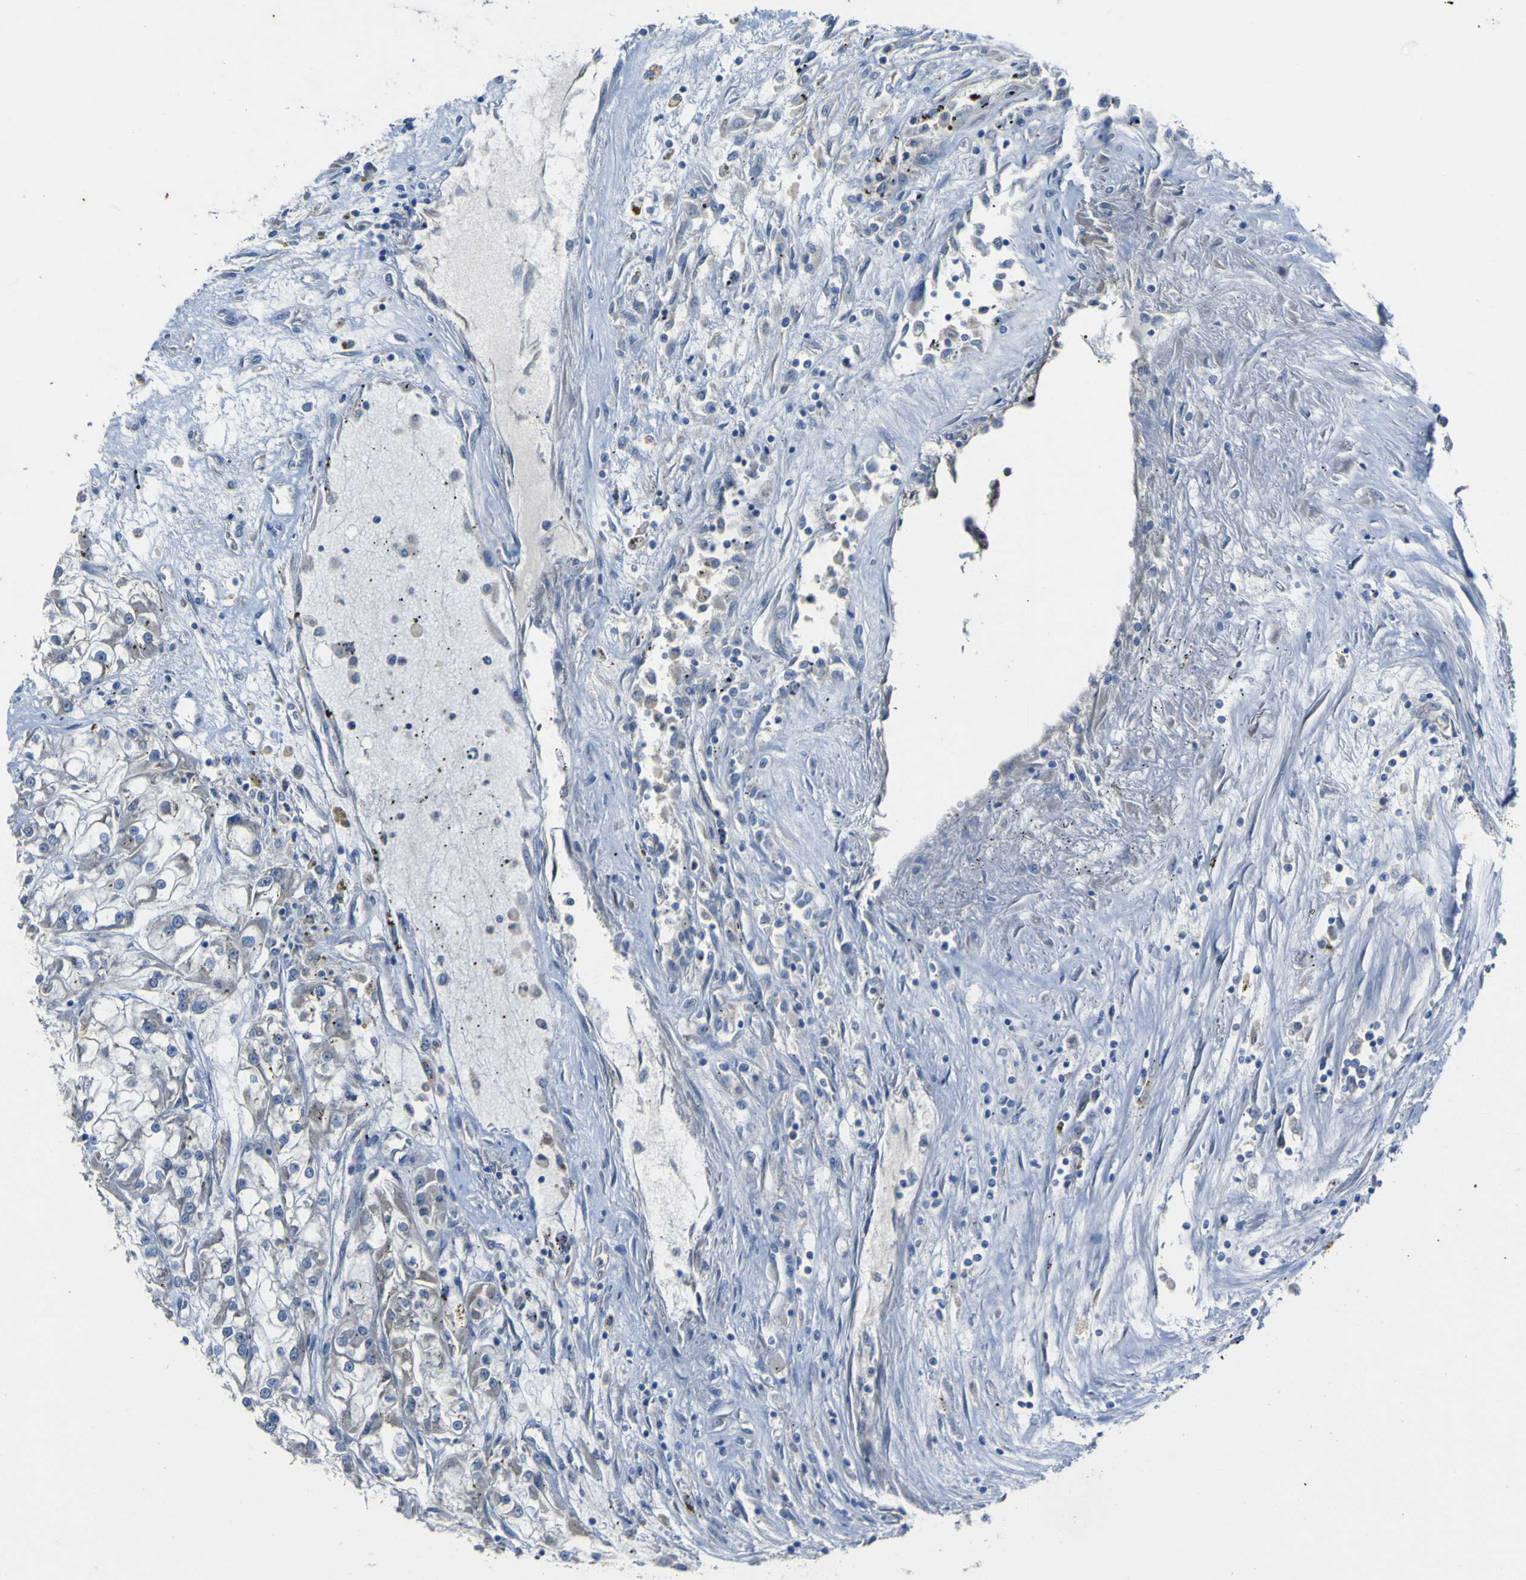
{"staining": {"intensity": "negative", "quantity": "none", "location": "none"}, "tissue": "renal cancer", "cell_type": "Tumor cells", "image_type": "cancer", "snomed": [{"axis": "morphology", "description": "Adenocarcinoma, NOS"}, {"axis": "topography", "description": "Kidney"}], "caption": "An image of human renal cancer is negative for staining in tumor cells.", "gene": "LDLR", "patient": {"sex": "female", "age": 52}}